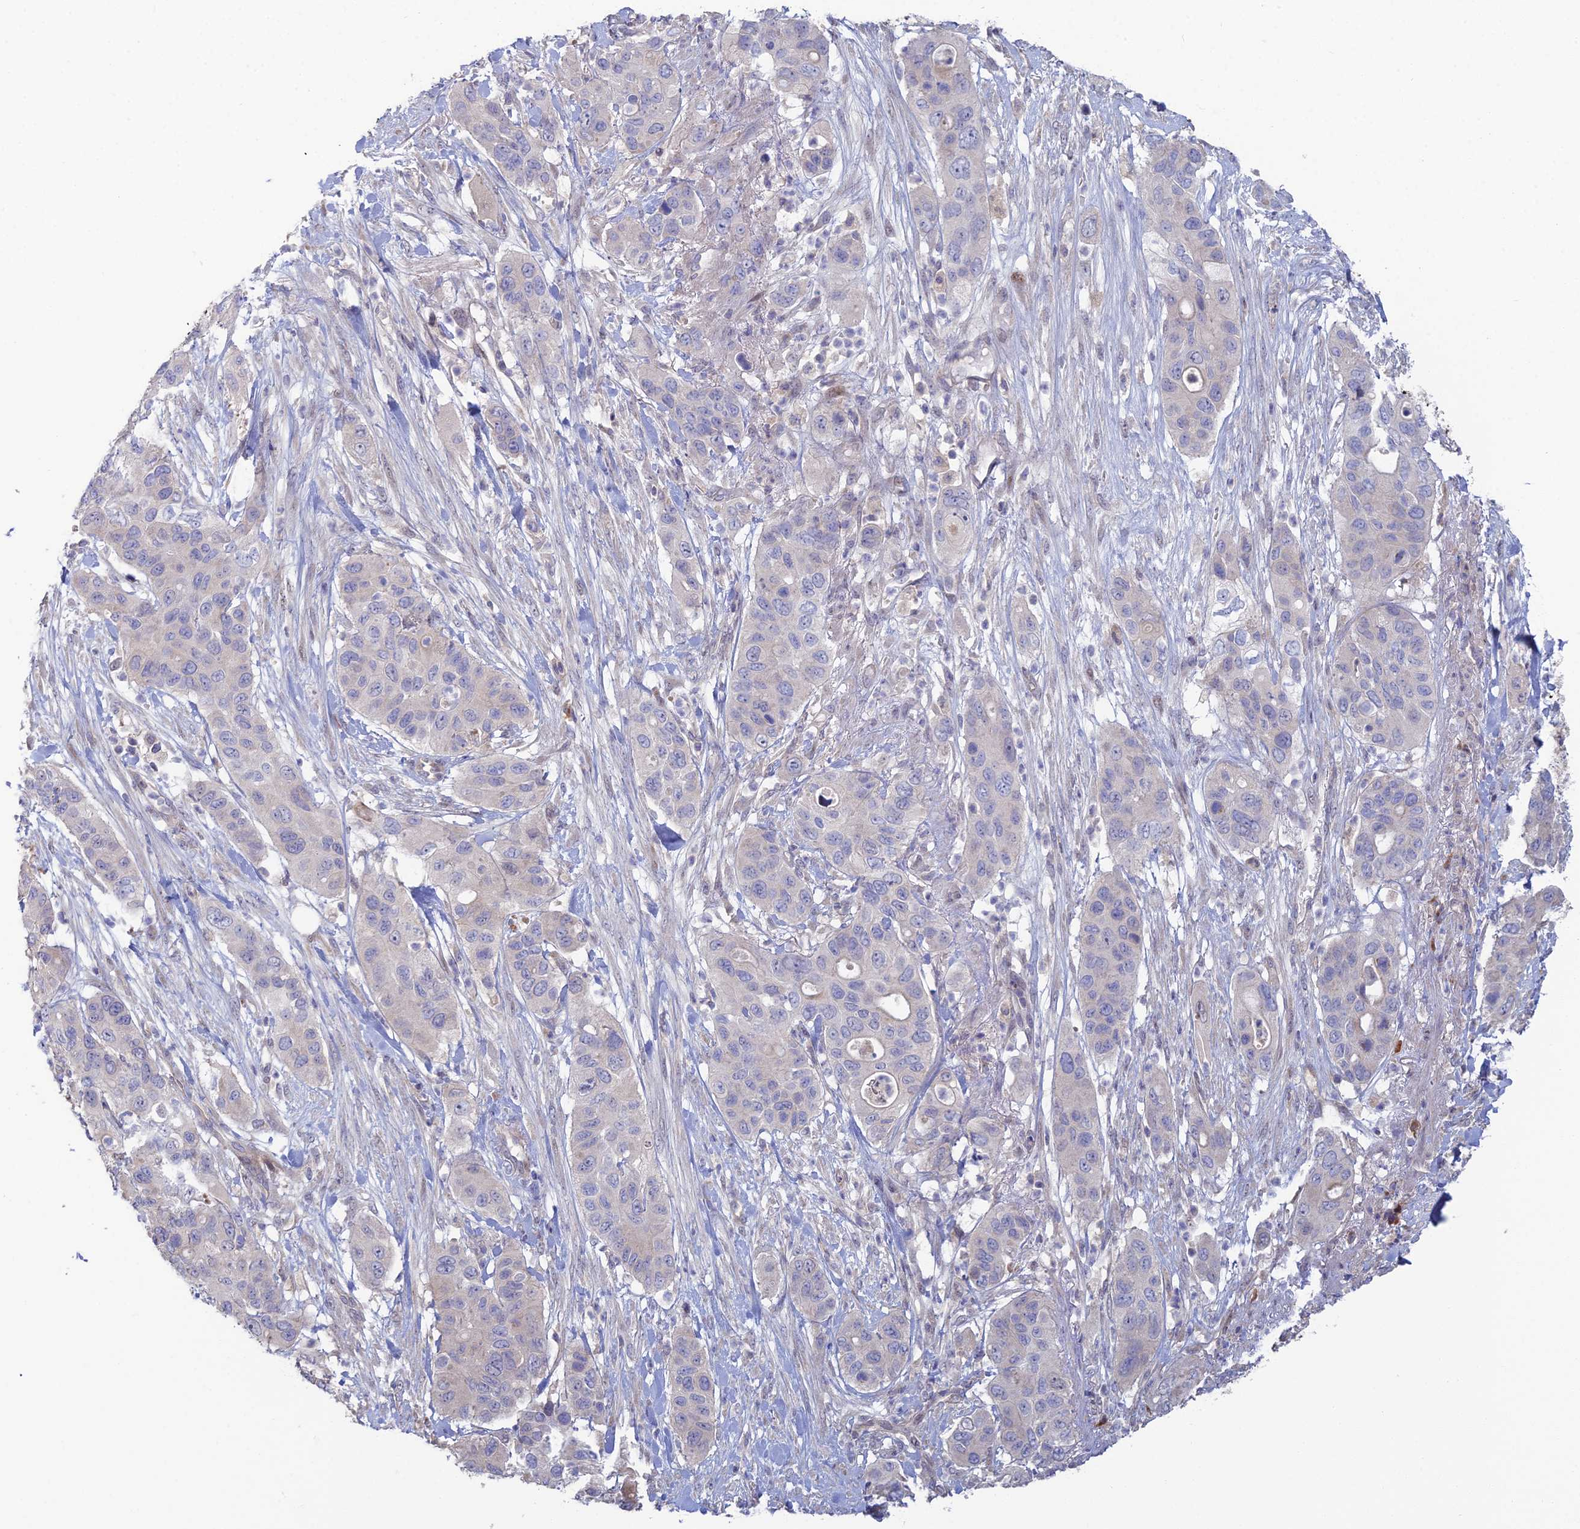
{"staining": {"intensity": "negative", "quantity": "none", "location": "none"}, "tissue": "pancreatic cancer", "cell_type": "Tumor cells", "image_type": "cancer", "snomed": [{"axis": "morphology", "description": "Adenocarcinoma, NOS"}, {"axis": "topography", "description": "Pancreas"}], "caption": "Tumor cells show no significant staining in pancreatic cancer.", "gene": "ARL16", "patient": {"sex": "female", "age": 71}}